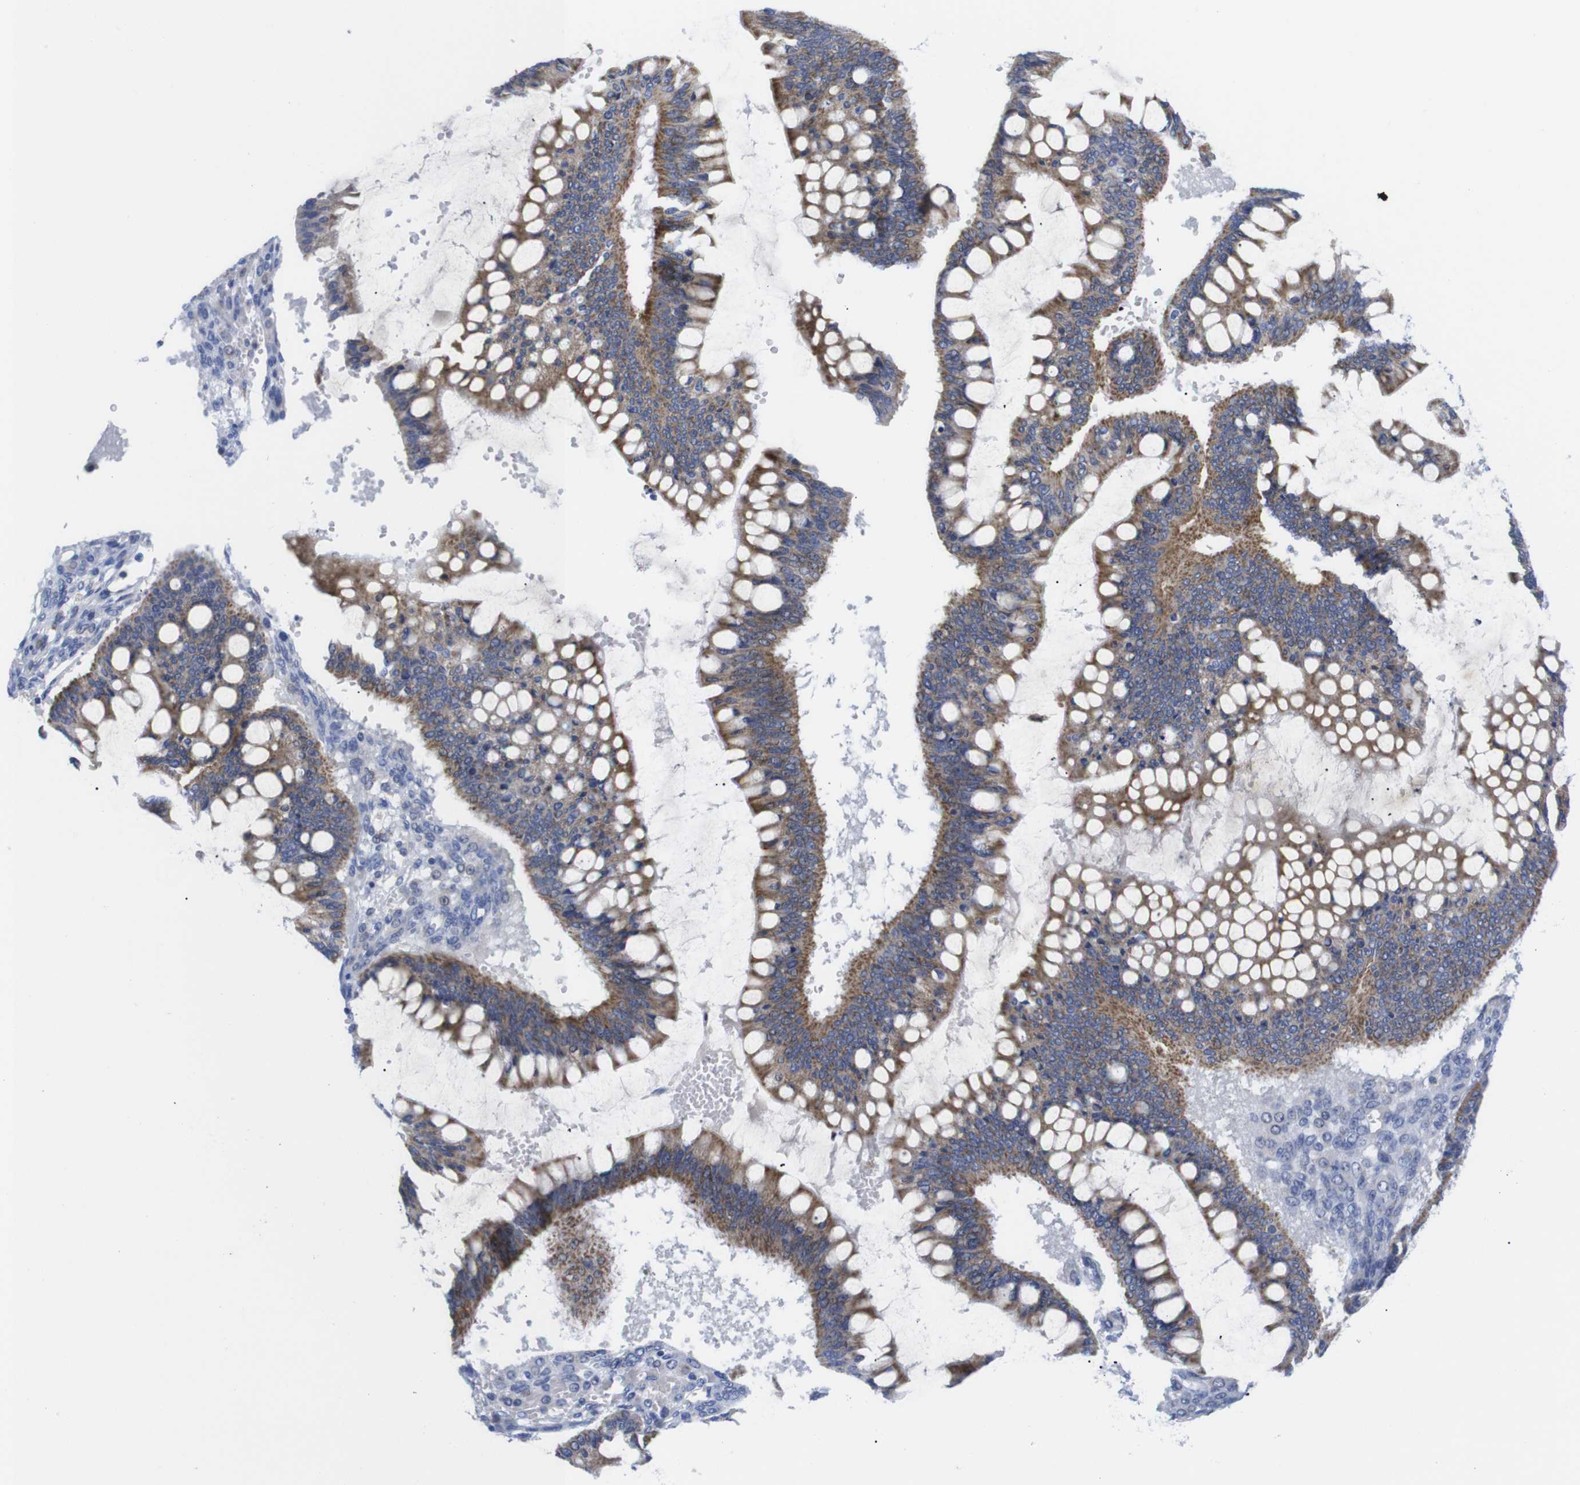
{"staining": {"intensity": "moderate", "quantity": ">75%", "location": "cytoplasmic/membranous"}, "tissue": "ovarian cancer", "cell_type": "Tumor cells", "image_type": "cancer", "snomed": [{"axis": "morphology", "description": "Cystadenocarcinoma, mucinous, NOS"}, {"axis": "topography", "description": "Ovary"}], "caption": "Ovarian cancer tissue demonstrates moderate cytoplasmic/membranous expression in about >75% of tumor cells", "gene": "LRRC55", "patient": {"sex": "female", "age": 73}}